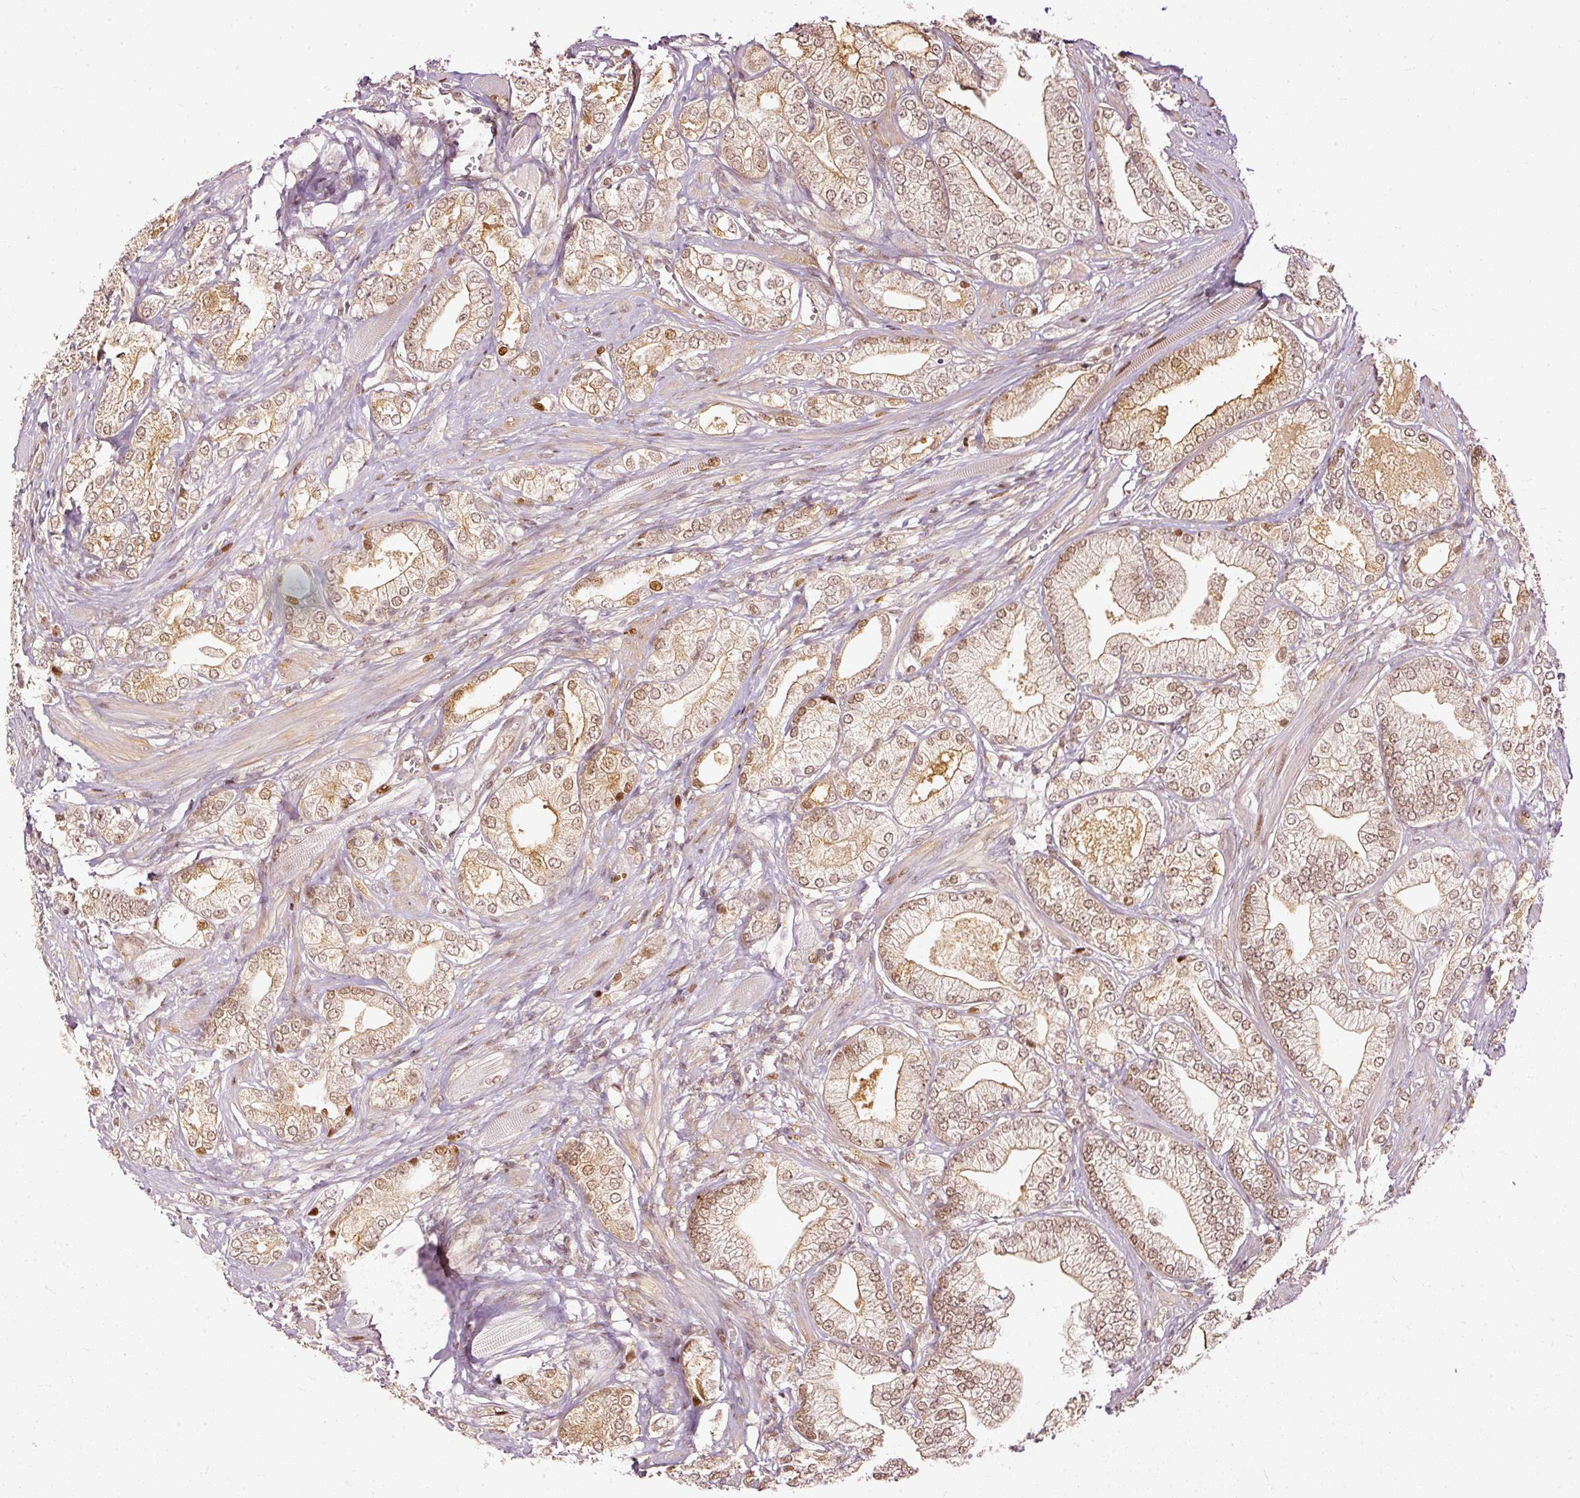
{"staining": {"intensity": "moderate", "quantity": ">75%", "location": "cytoplasmic/membranous,nuclear"}, "tissue": "prostate cancer", "cell_type": "Tumor cells", "image_type": "cancer", "snomed": [{"axis": "morphology", "description": "Adenocarcinoma, High grade"}, {"axis": "topography", "description": "Prostate"}], "caption": "The photomicrograph shows staining of prostate adenocarcinoma (high-grade), revealing moderate cytoplasmic/membranous and nuclear protein expression (brown color) within tumor cells. The staining was performed using DAB to visualize the protein expression in brown, while the nuclei were stained in blue with hematoxylin (Magnification: 20x).", "gene": "ZNF778", "patient": {"sex": "male", "age": 50}}